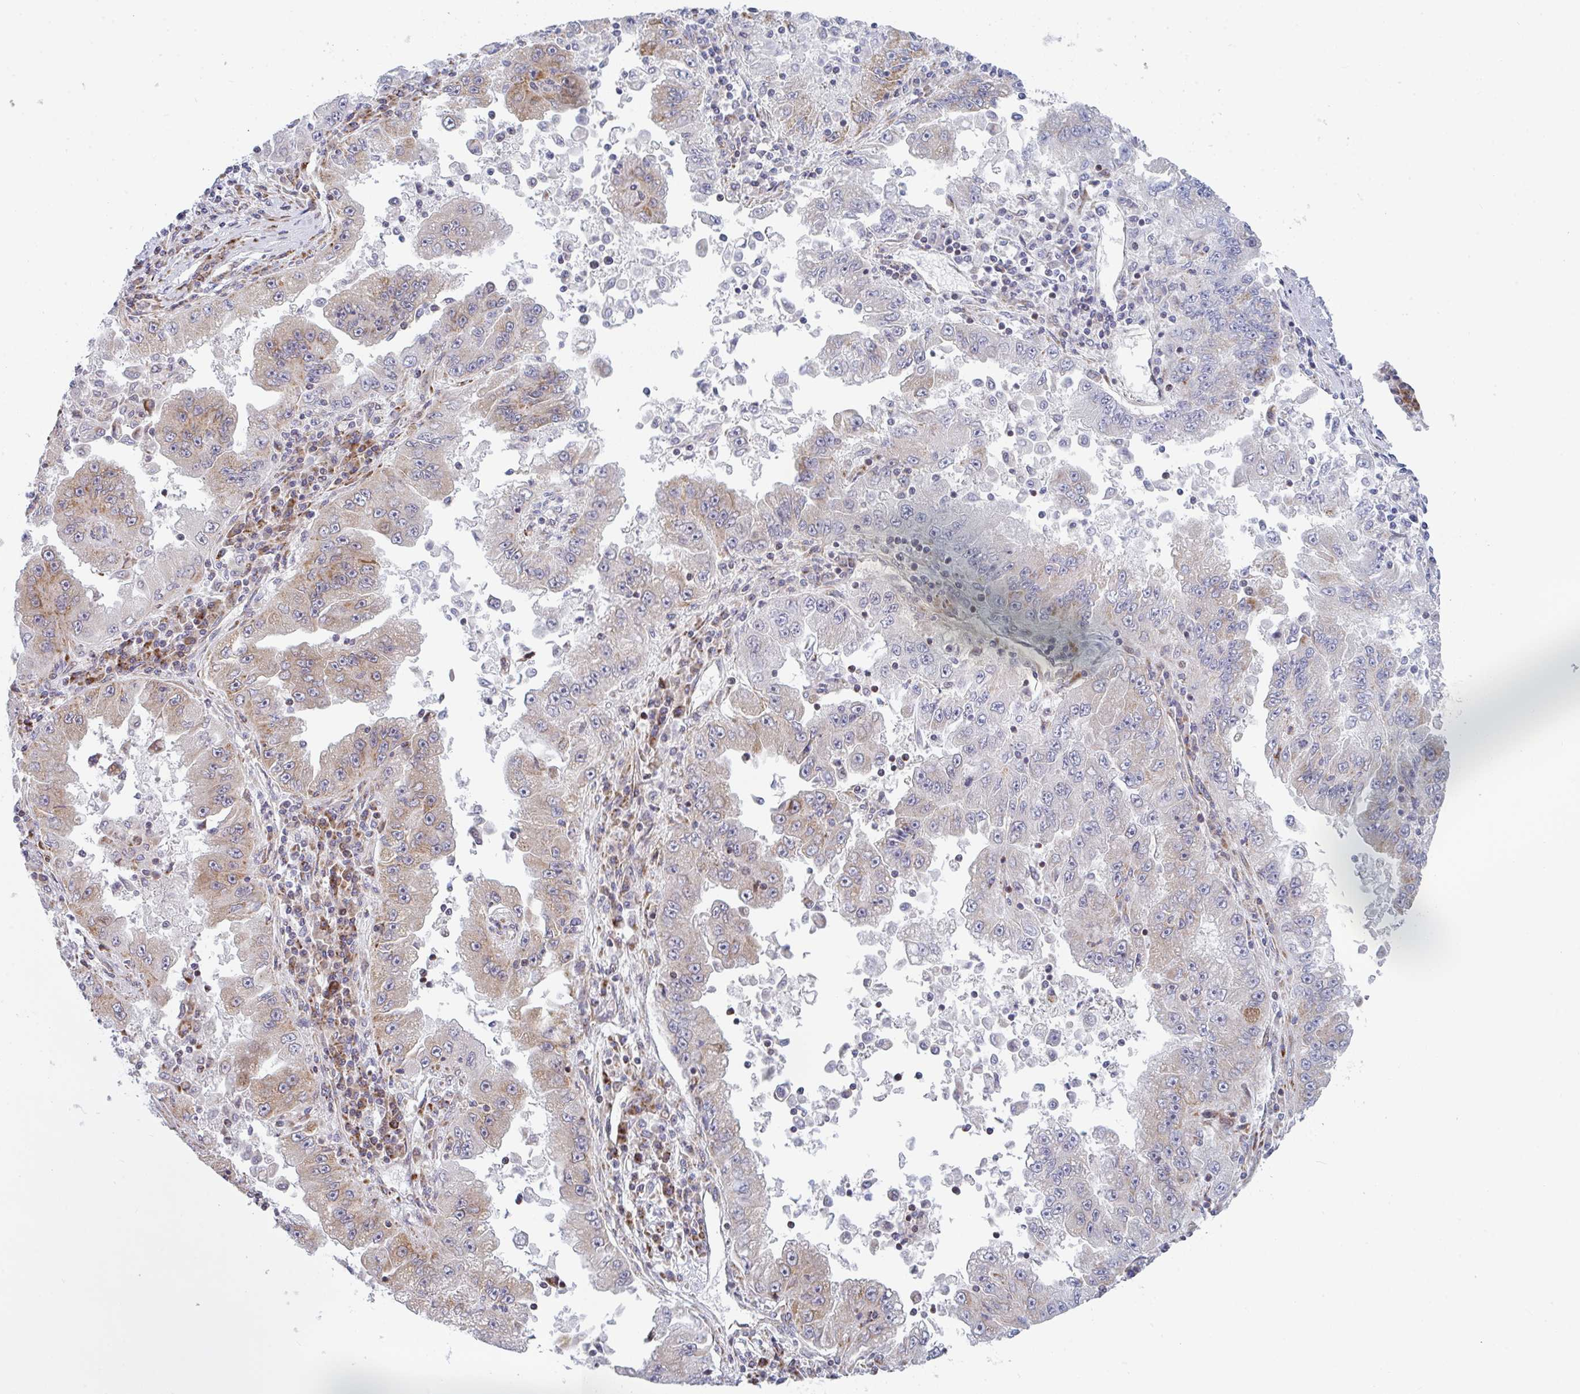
{"staining": {"intensity": "weak", "quantity": "<25%", "location": "cytoplasmic/membranous"}, "tissue": "lung cancer", "cell_type": "Tumor cells", "image_type": "cancer", "snomed": [{"axis": "morphology", "description": "Adenocarcinoma, NOS"}, {"axis": "morphology", "description": "Adenocarcinoma primary or metastatic"}, {"axis": "topography", "description": "Lung"}], "caption": "Immunohistochemistry histopathology image of neoplastic tissue: adenocarcinoma primary or metastatic (lung) stained with DAB (3,3'-diaminobenzidine) exhibits no significant protein staining in tumor cells.", "gene": "PRKCH", "patient": {"sex": "male", "age": 74}}